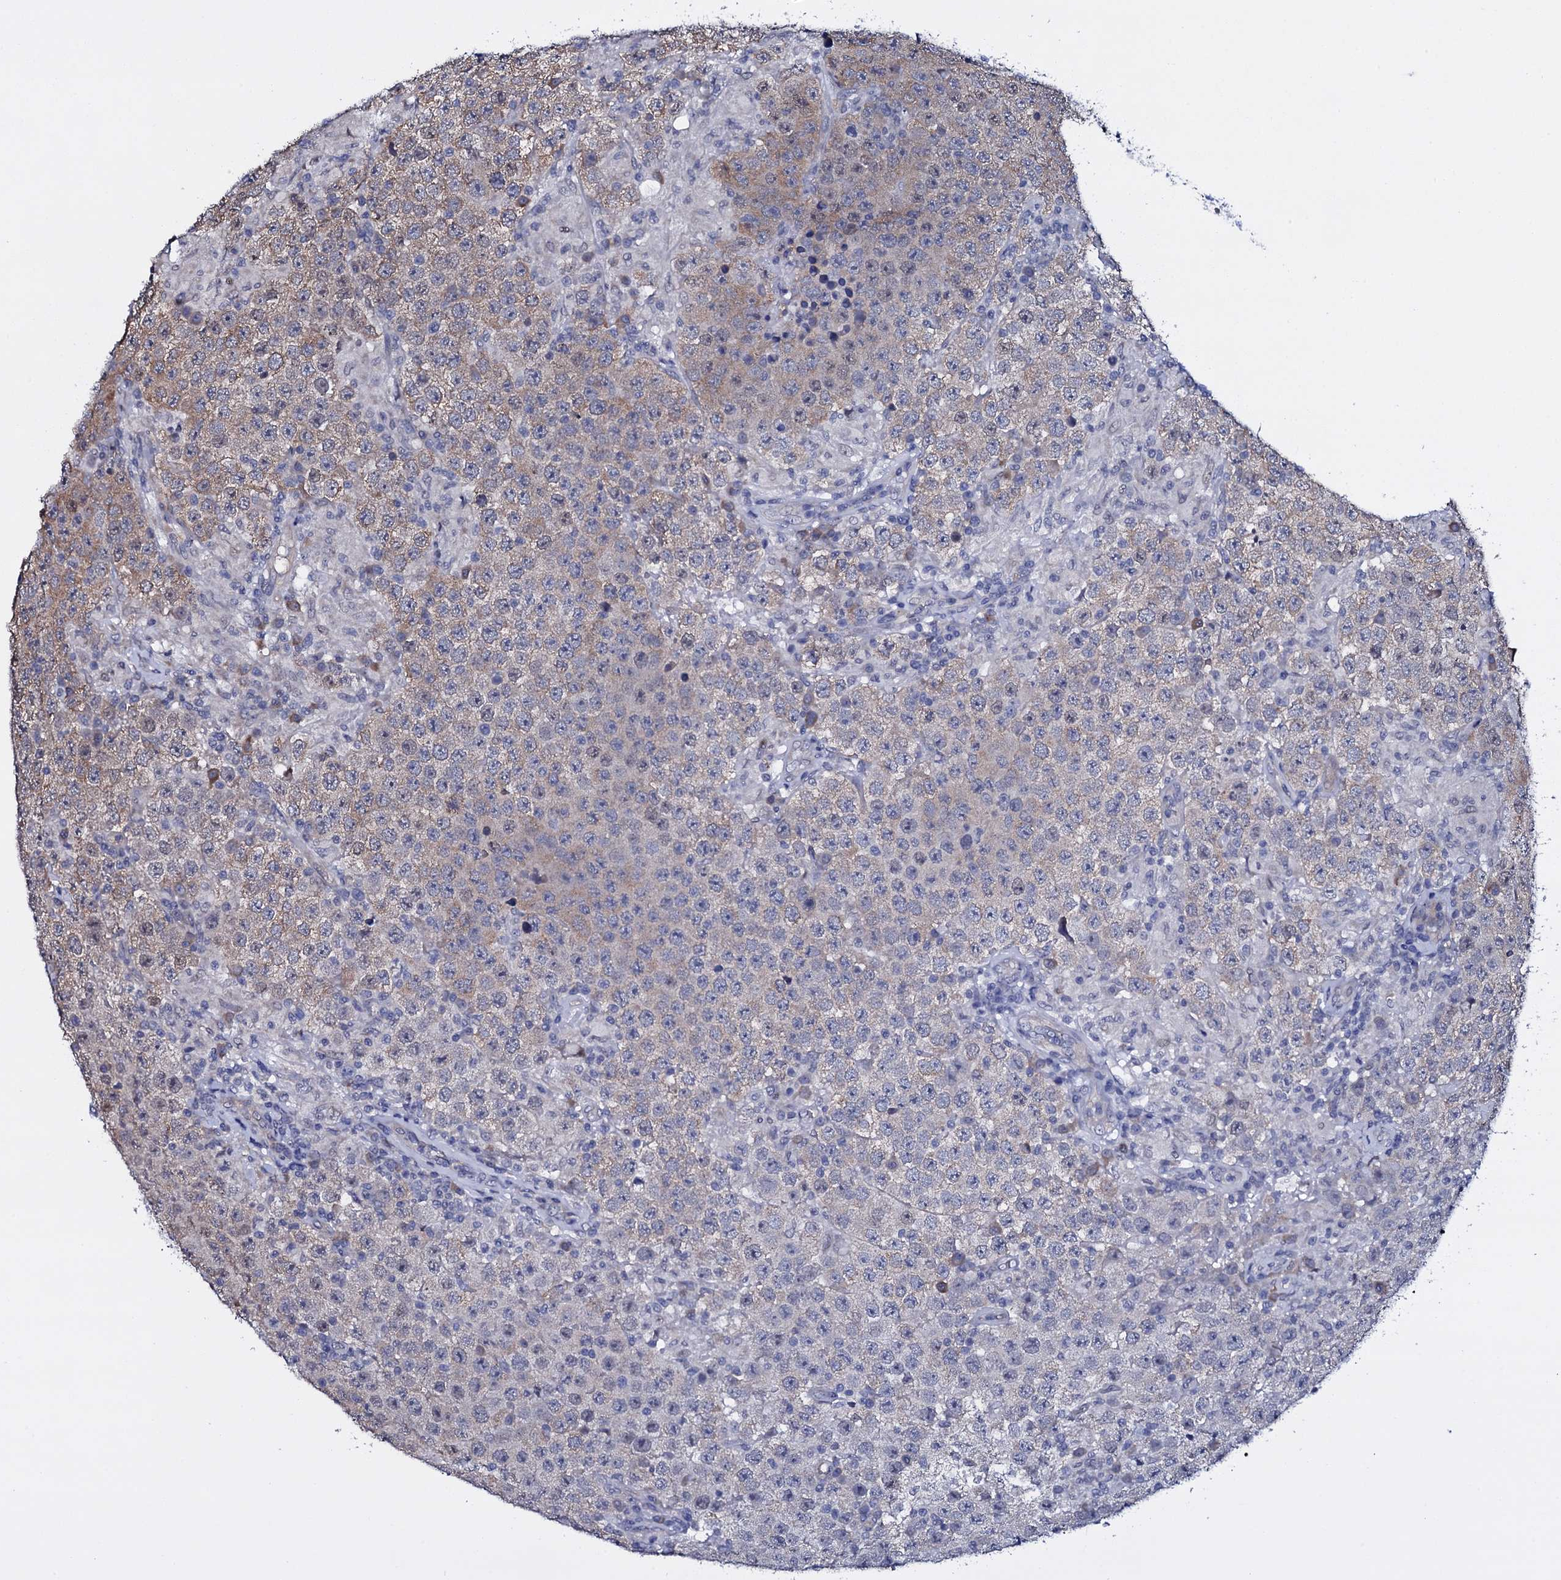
{"staining": {"intensity": "weak", "quantity": "25%-75%", "location": "cytoplasmic/membranous"}, "tissue": "testis cancer", "cell_type": "Tumor cells", "image_type": "cancer", "snomed": [{"axis": "morphology", "description": "Normal tissue, NOS"}, {"axis": "morphology", "description": "Urothelial carcinoma, High grade"}, {"axis": "morphology", "description": "Seminoma, NOS"}, {"axis": "morphology", "description": "Carcinoma, Embryonal, NOS"}, {"axis": "topography", "description": "Urinary bladder"}, {"axis": "topography", "description": "Testis"}], "caption": "This is an image of IHC staining of testis high-grade urothelial carcinoma, which shows weak positivity in the cytoplasmic/membranous of tumor cells.", "gene": "GAREM1", "patient": {"sex": "male", "age": 41}}